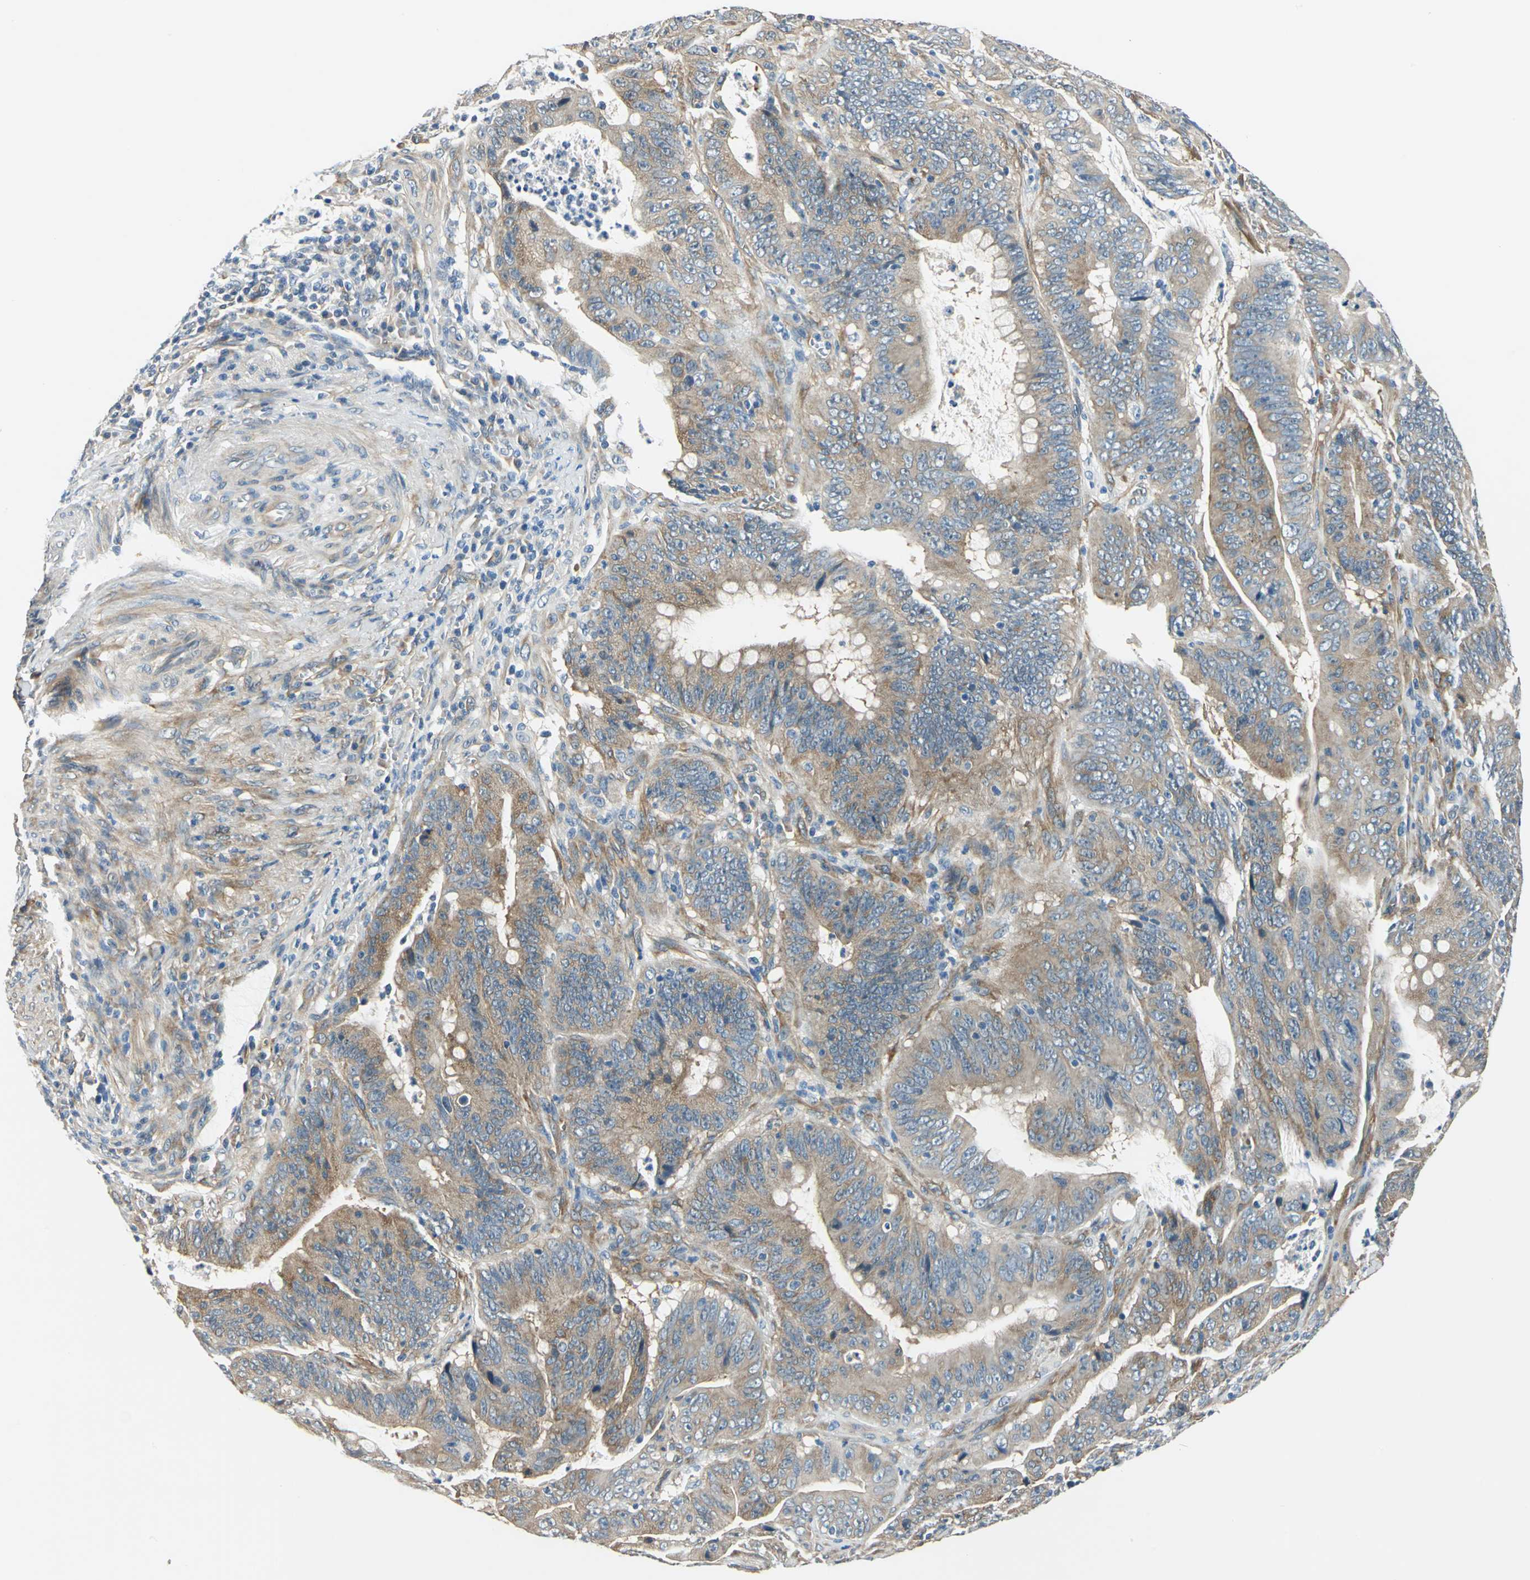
{"staining": {"intensity": "moderate", "quantity": ">75%", "location": "cytoplasmic/membranous"}, "tissue": "colorectal cancer", "cell_type": "Tumor cells", "image_type": "cancer", "snomed": [{"axis": "morphology", "description": "Adenocarcinoma, NOS"}, {"axis": "topography", "description": "Colon"}], "caption": "This is a histology image of IHC staining of adenocarcinoma (colorectal), which shows moderate expression in the cytoplasmic/membranous of tumor cells.", "gene": "CDC42EP1", "patient": {"sex": "male", "age": 45}}